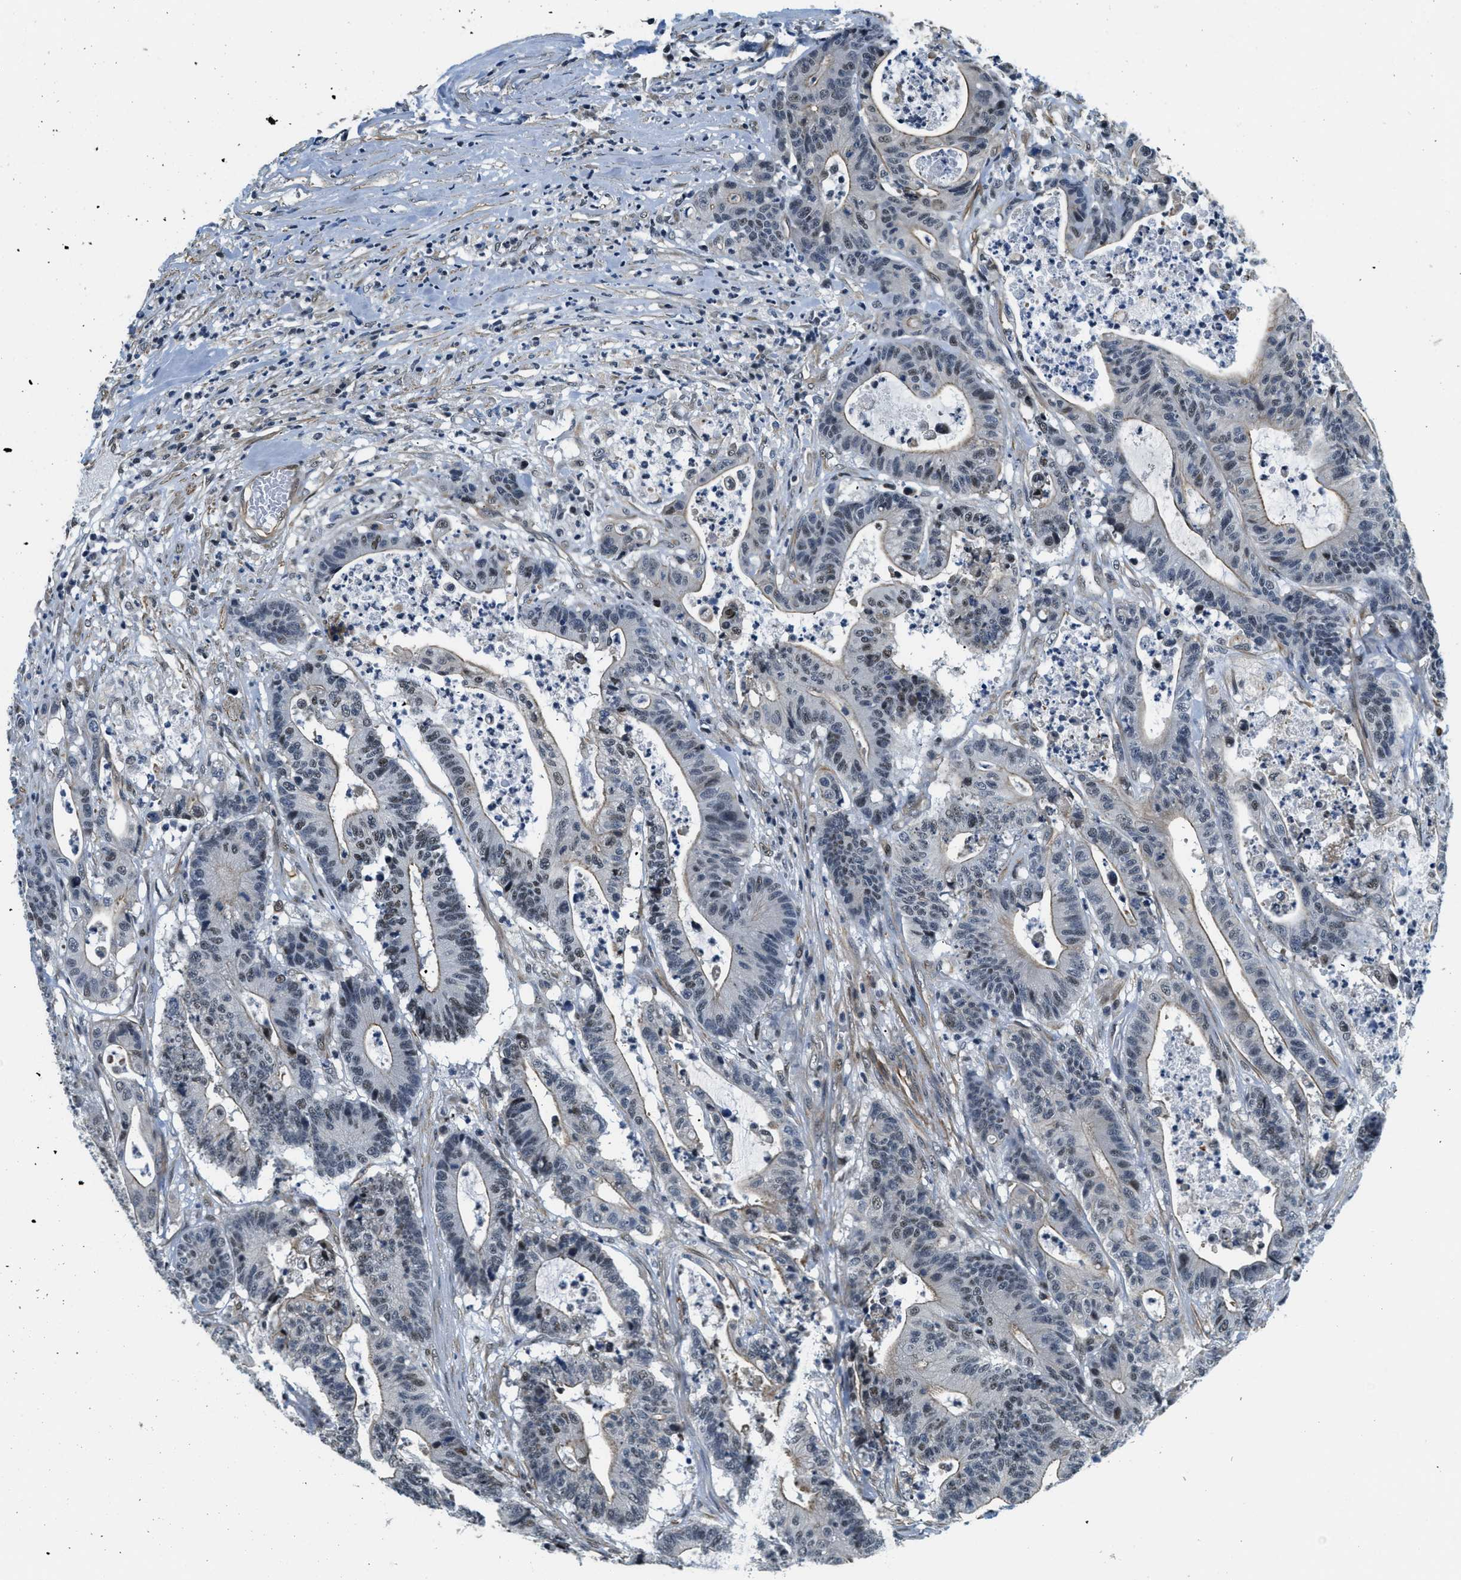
{"staining": {"intensity": "moderate", "quantity": "25%-75%", "location": "cytoplasmic/membranous,nuclear"}, "tissue": "colorectal cancer", "cell_type": "Tumor cells", "image_type": "cancer", "snomed": [{"axis": "morphology", "description": "Adenocarcinoma, NOS"}, {"axis": "topography", "description": "Colon"}], "caption": "A brown stain shows moderate cytoplasmic/membranous and nuclear positivity of a protein in human colorectal adenocarcinoma tumor cells. The staining was performed using DAB to visualize the protein expression in brown, while the nuclei were stained in blue with hematoxylin (Magnification: 20x).", "gene": "CFAP36", "patient": {"sex": "female", "age": 84}}